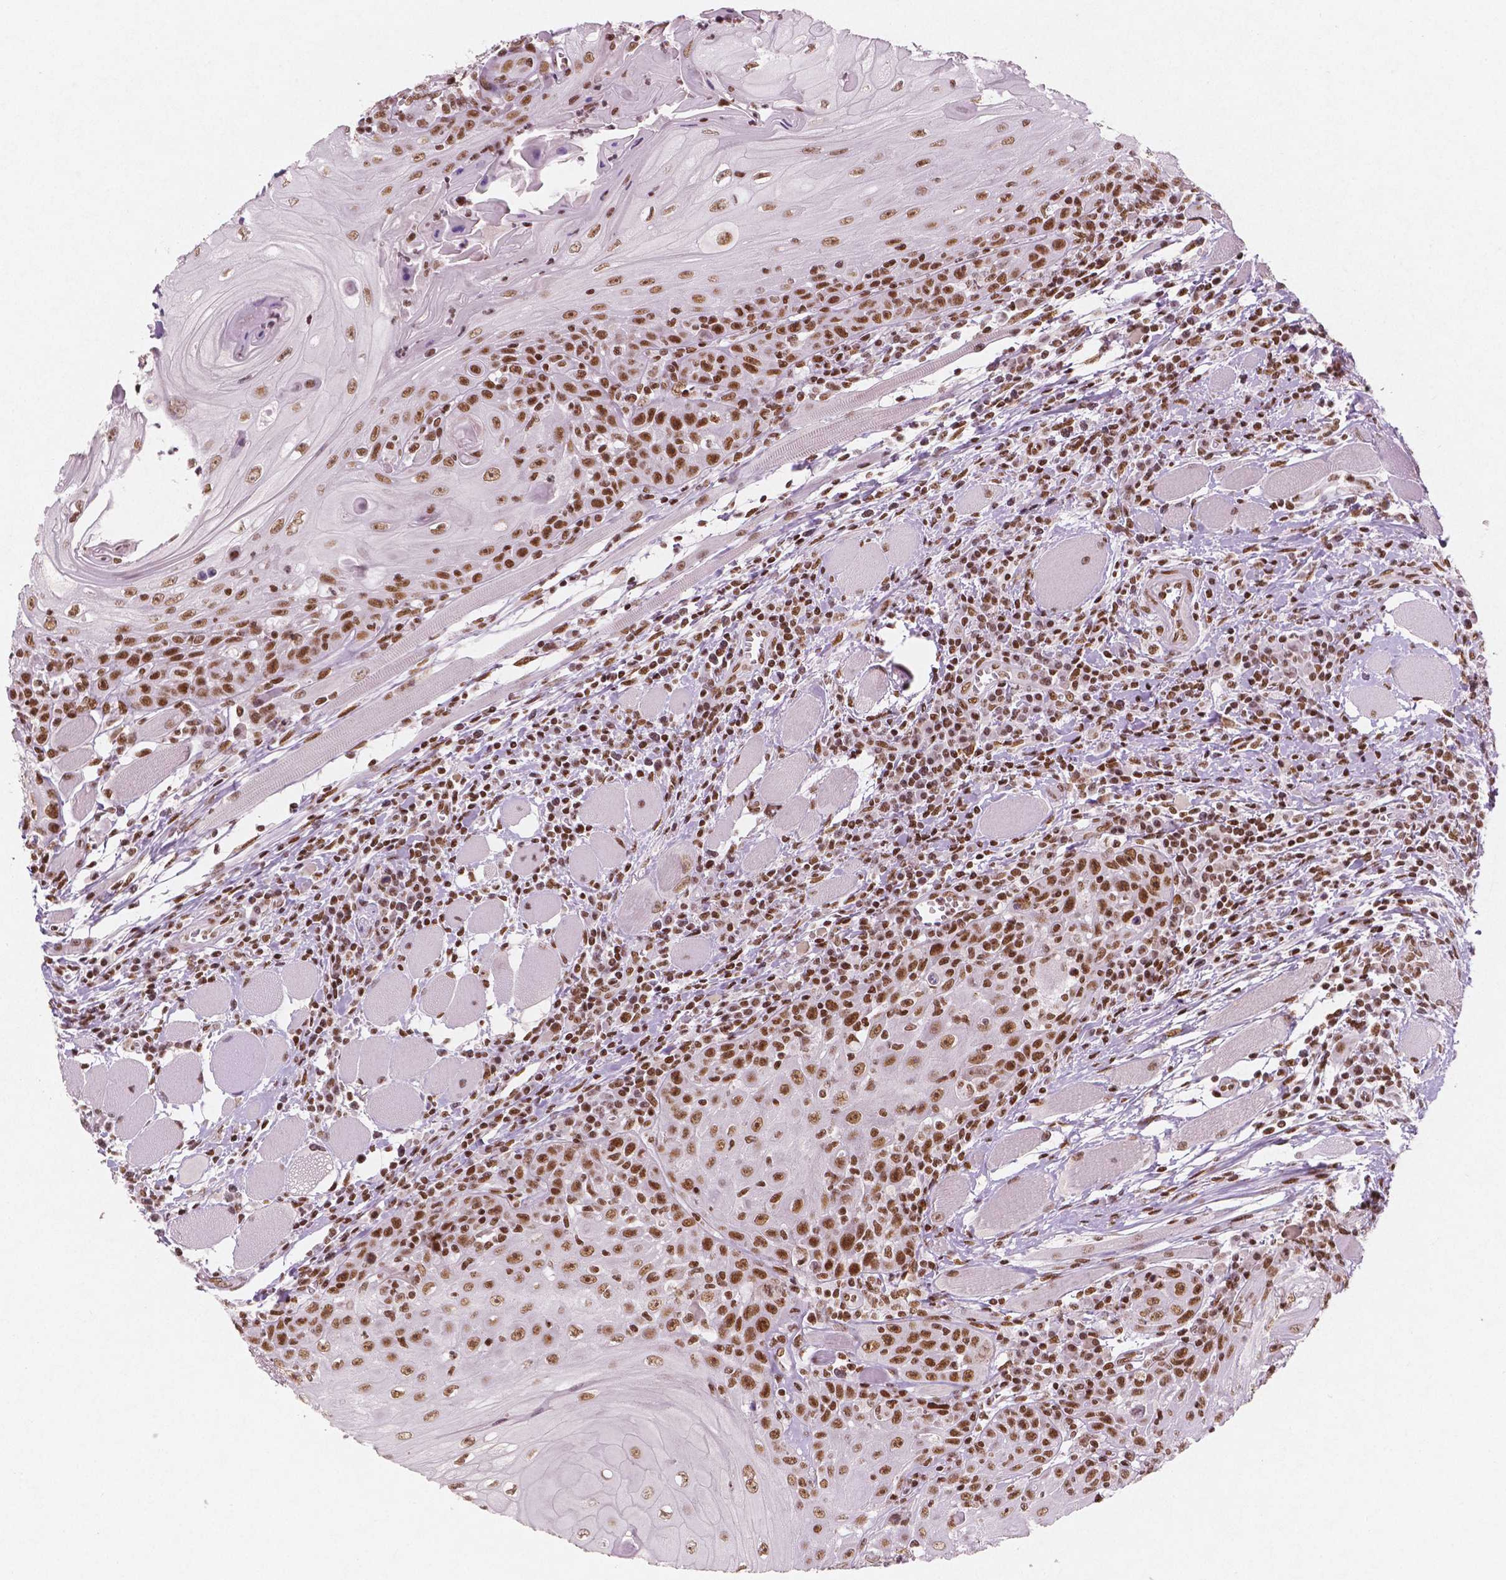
{"staining": {"intensity": "moderate", "quantity": ">75%", "location": "nuclear"}, "tissue": "head and neck cancer", "cell_type": "Tumor cells", "image_type": "cancer", "snomed": [{"axis": "morphology", "description": "Squamous cell carcinoma, NOS"}, {"axis": "topography", "description": "Head-Neck"}], "caption": "Immunohistochemical staining of human squamous cell carcinoma (head and neck) shows medium levels of moderate nuclear protein positivity in about >75% of tumor cells. The protein of interest is stained brown, and the nuclei are stained in blue (DAB IHC with brightfield microscopy, high magnification).", "gene": "BRD4", "patient": {"sex": "male", "age": 52}}